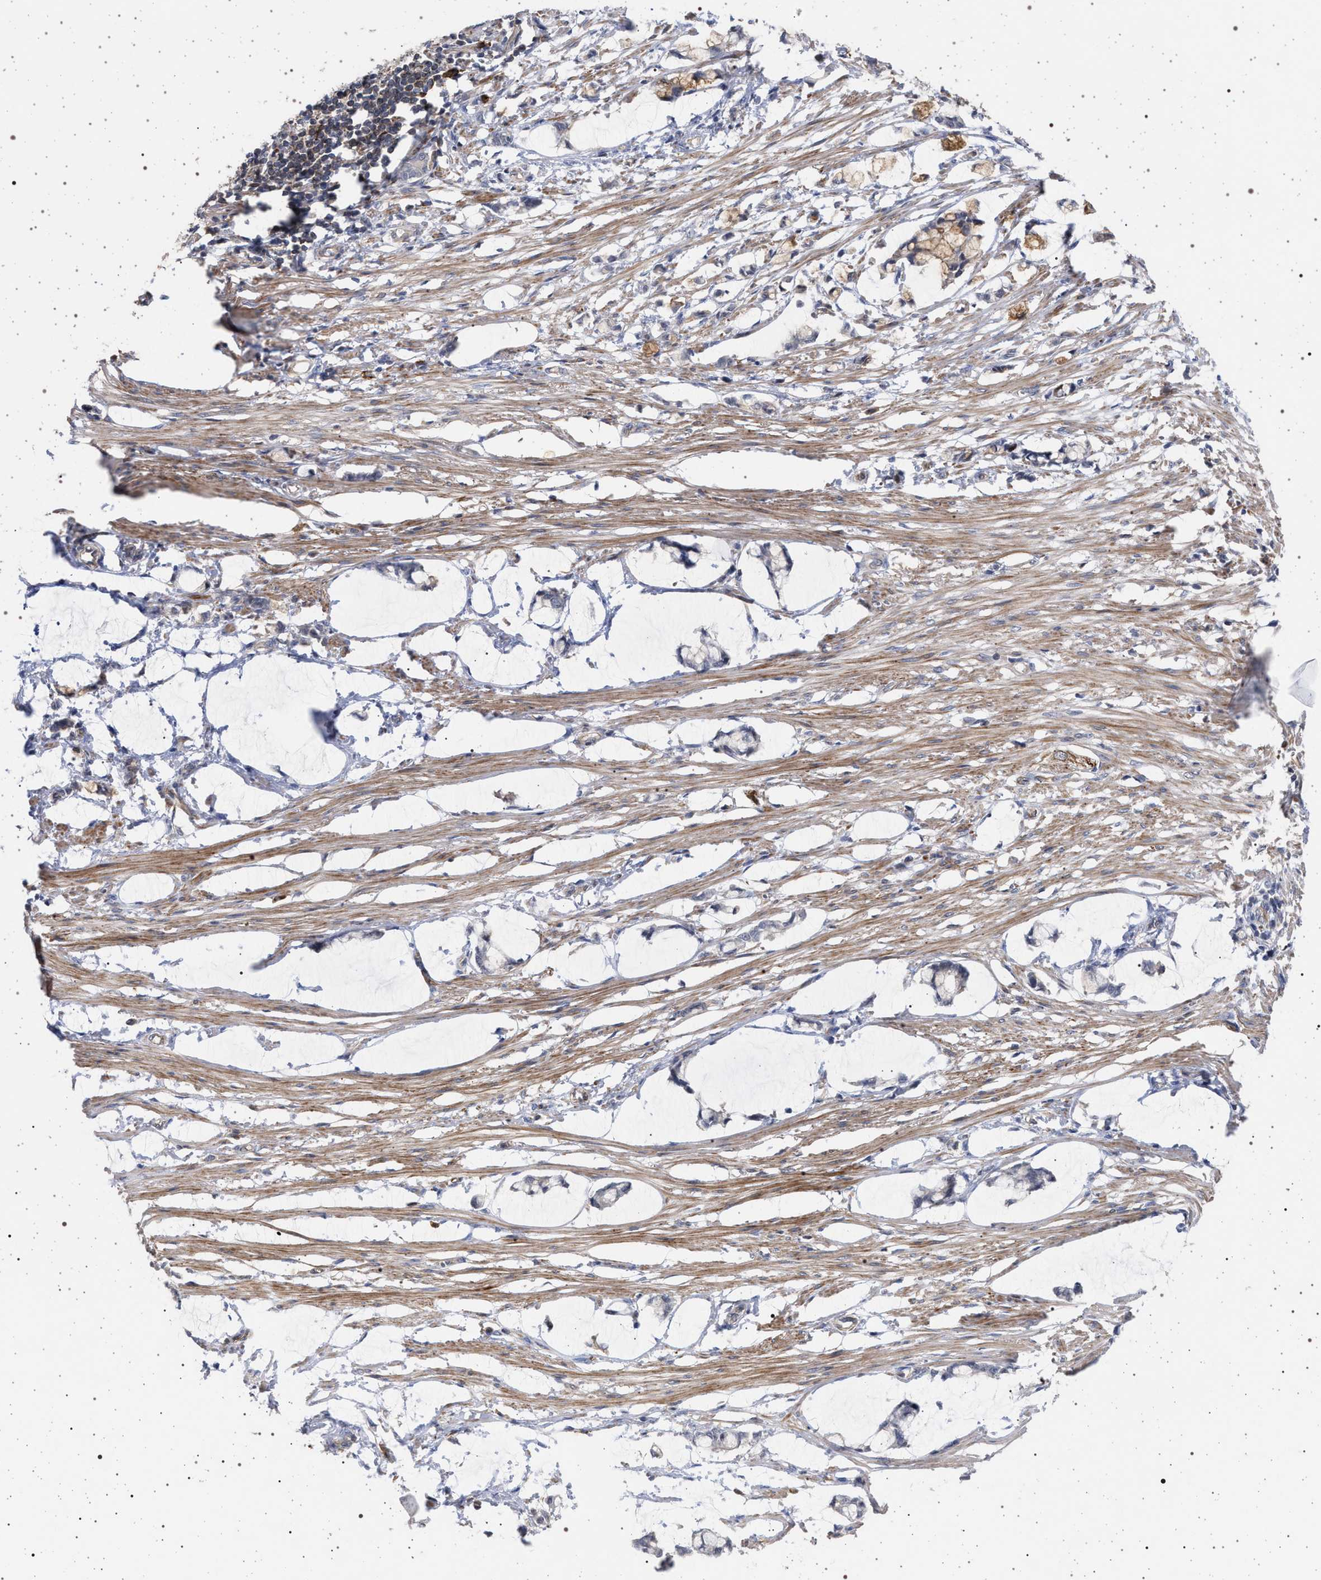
{"staining": {"intensity": "moderate", "quantity": ">75%", "location": "cytoplasmic/membranous"}, "tissue": "smooth muscle", "cell_type": "Smooth muscle cells", "image_type": "normal", "snomed": [{"axis": "morphology", "description": "Normal tissue, NOS"}, {"axis": "morphology", "description": "Adenocarcinoma, NOS"}, {"axis": "topography", "description": "Smooth muscle"}, {"axis": "topography", "description": "Colon"}], "caption": "Immunohistochemical staining of normal smooth muscle displays >75% levels of moderate cytoplasmic/membranous protein positivity in approximately >75% of smooth muscle cells. The staining was performed using DAB (3,3'-diaminobenzidine) to visualize the protein expression in brown, while the nuclei were stained in blue with hematoxylin (Magnification: 20x).", "gene": "RBM48", "patient": {"sex": "male", "age": 14}}